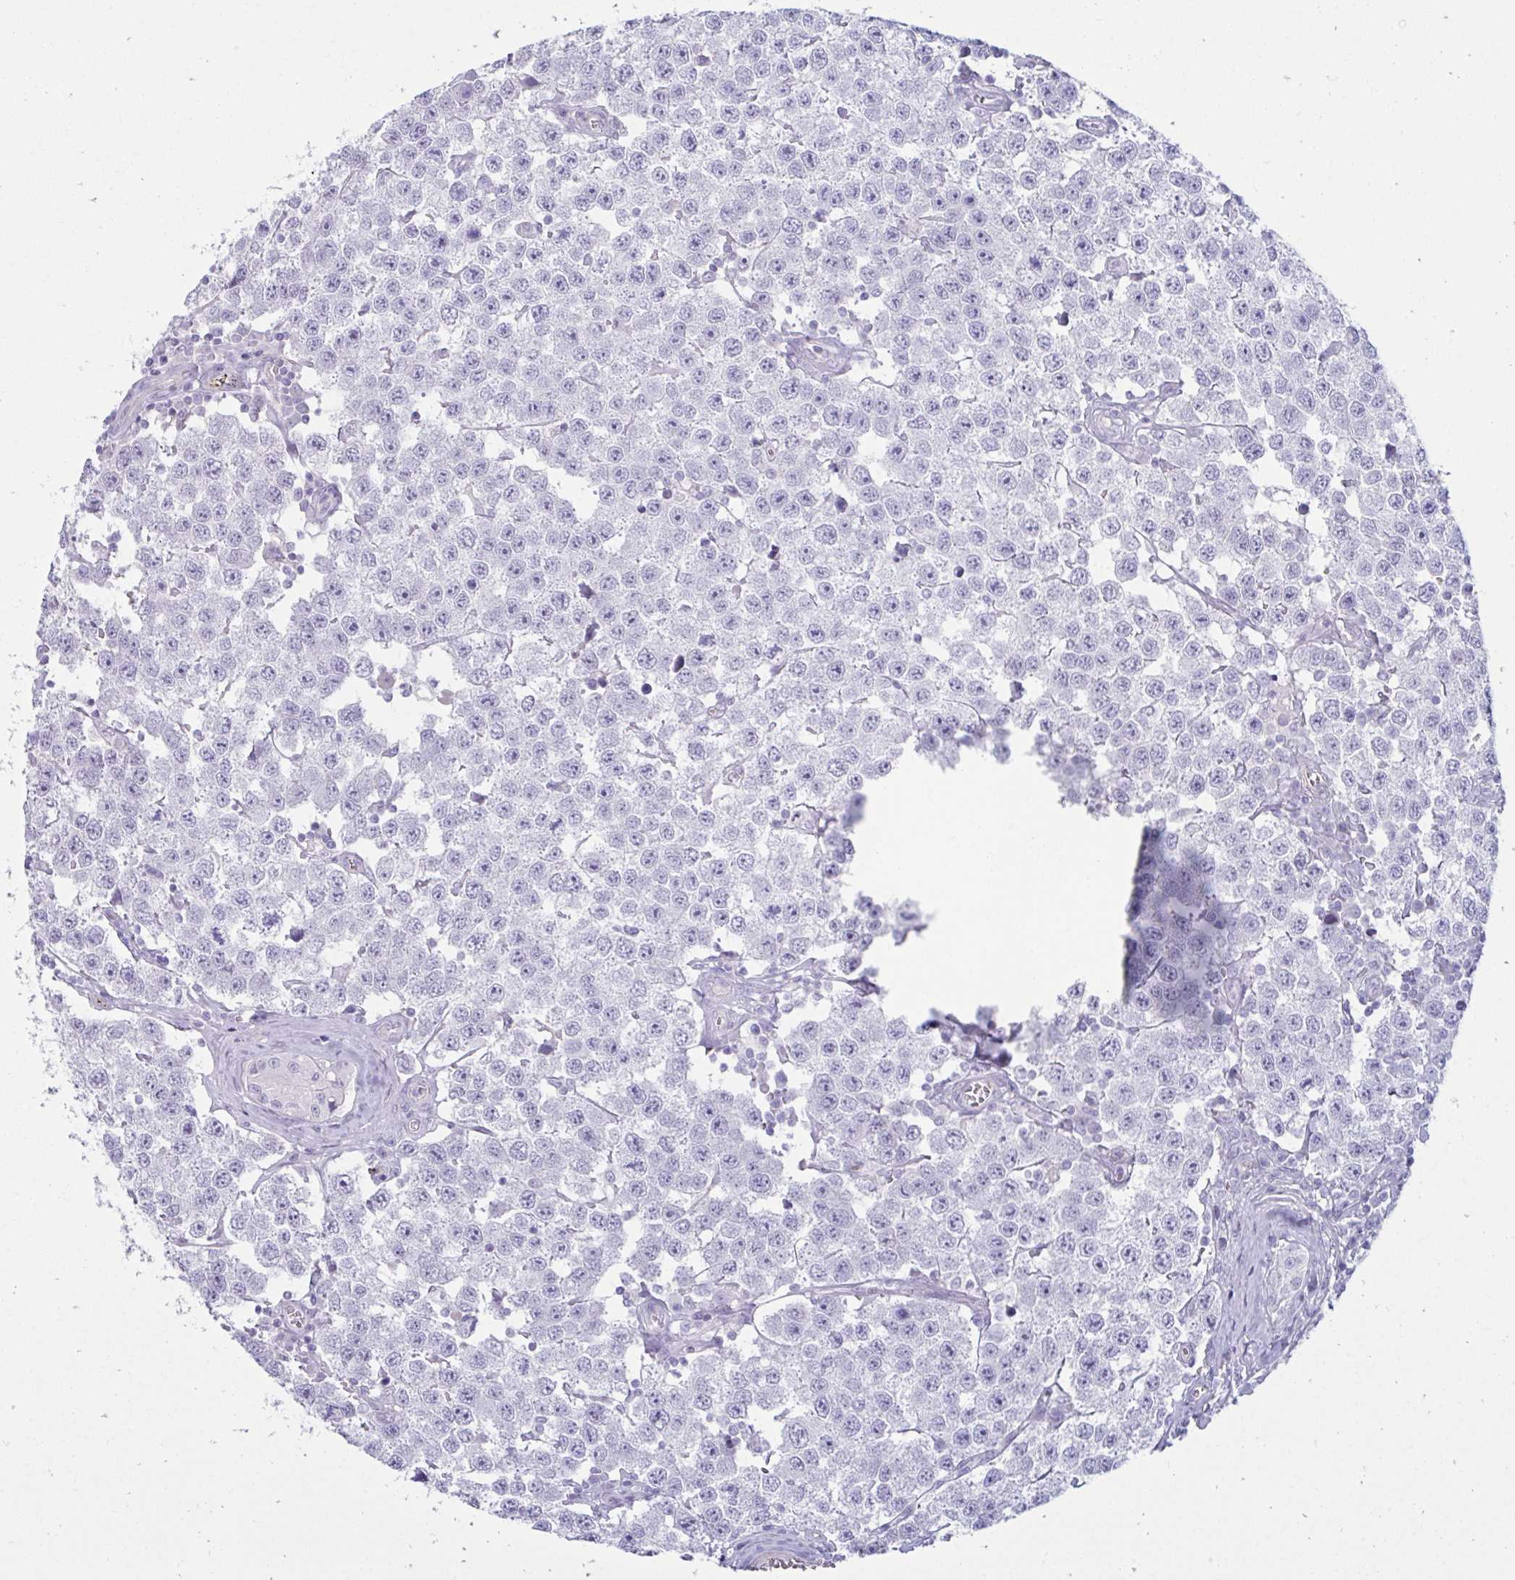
{"staining": {"intensity": "negative", "quantity": "none", "location": "none"}, "tissue": "testis cancer", "cell_type": "Tumor cells", "image_type": "cancer", "snomed": [{"axis": "morphology", "description": "Seminoma, NOS"}, {"axis": "topography", "description": "Testis"}], "caption": "Protein analysis of testis cancer reveals no significant positivity in tumor cells. (Immunohistochemistry (ihc), brightfield microscopy, high magnification).", "gene": "UBL3", "patient": {"sex": "male", "age": 34}}